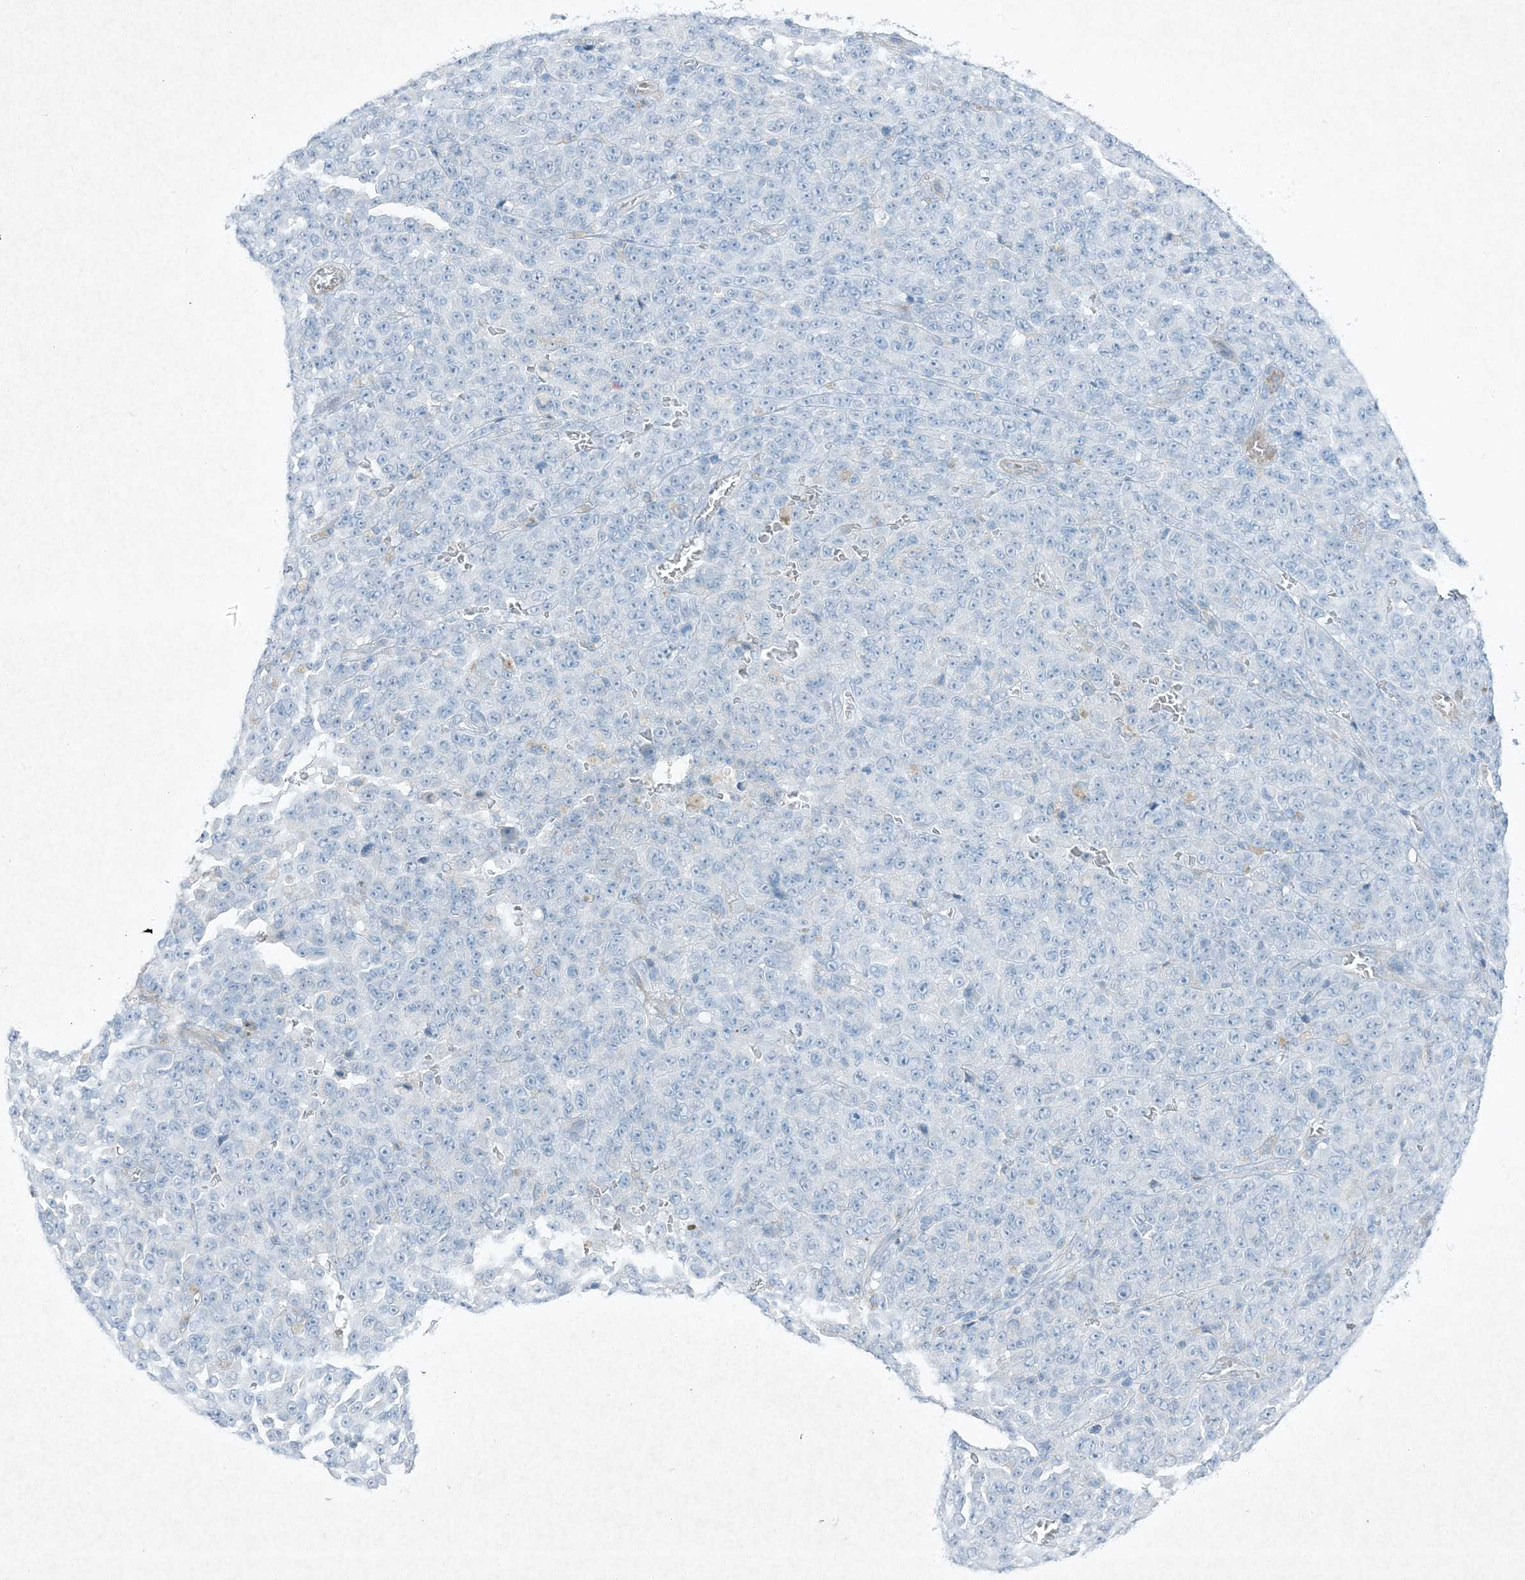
{"staining": {"intensity": "negative", "quantity": "none", "location": "none"}, "tissue": "melanoma", "cell_type": "Tumor cells", "image_type": "cancer", "snomed": [{"axis": "morphology", "description": "Malignant melanoma, NOS"}, {"axis": "topography", "description": "Skin"}], "caption": "IHC photomicrograph of neoplastic tissue: human melanoma stained with DAB (3,3'-diaminobenzidine) shows no significant protein staining in tumor cells.", "gene": "PGM5", "patient": {"sex": "female", "age": 82}}